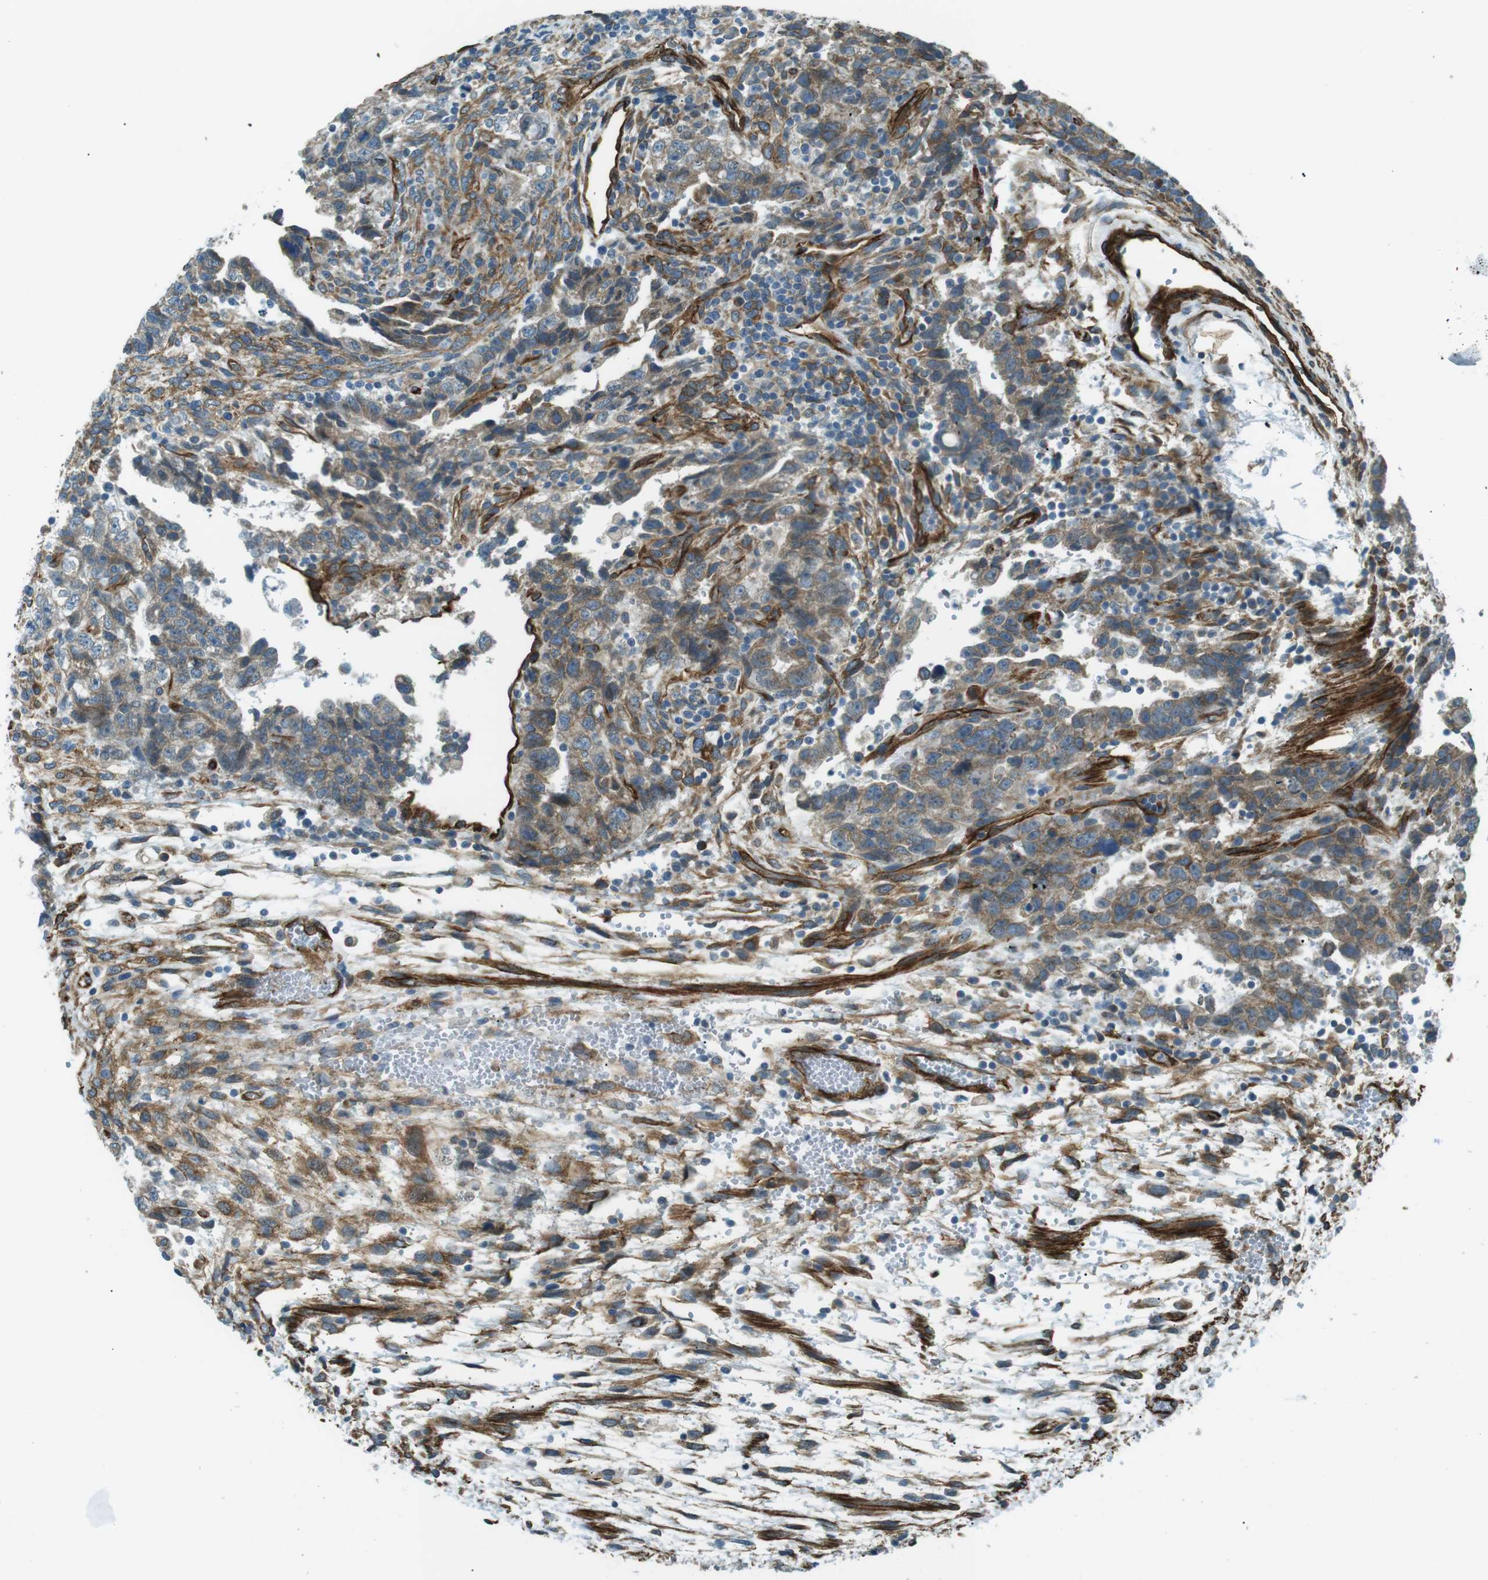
{"staining": {"intensity": "weak", "quantity": "25%-75%", "location": "cytoplasmic/membranous"}, "tissue": "testis cancer", "cell_type": "Tumor cells", "image_type": "cancer", "snomed": [{"axis": "morphology", "description": "Carcinoma, Embryonal, NOS"}, {"axis": "topography", "description": "Testis"}], "caption": "DAB (3,3'-diaminobenzidine) immunohistochemical staining of human embryonal carcinoma (testis) reveals weak cytoplasmic/membranous protein expression in about 25%-75% of tumor cells. Immunohistochemistry (ihc) stains the protein in brown and the nuclei are stained blue.", "gene": "ODR4", "patient": {"sex": "male", "age": 36}}